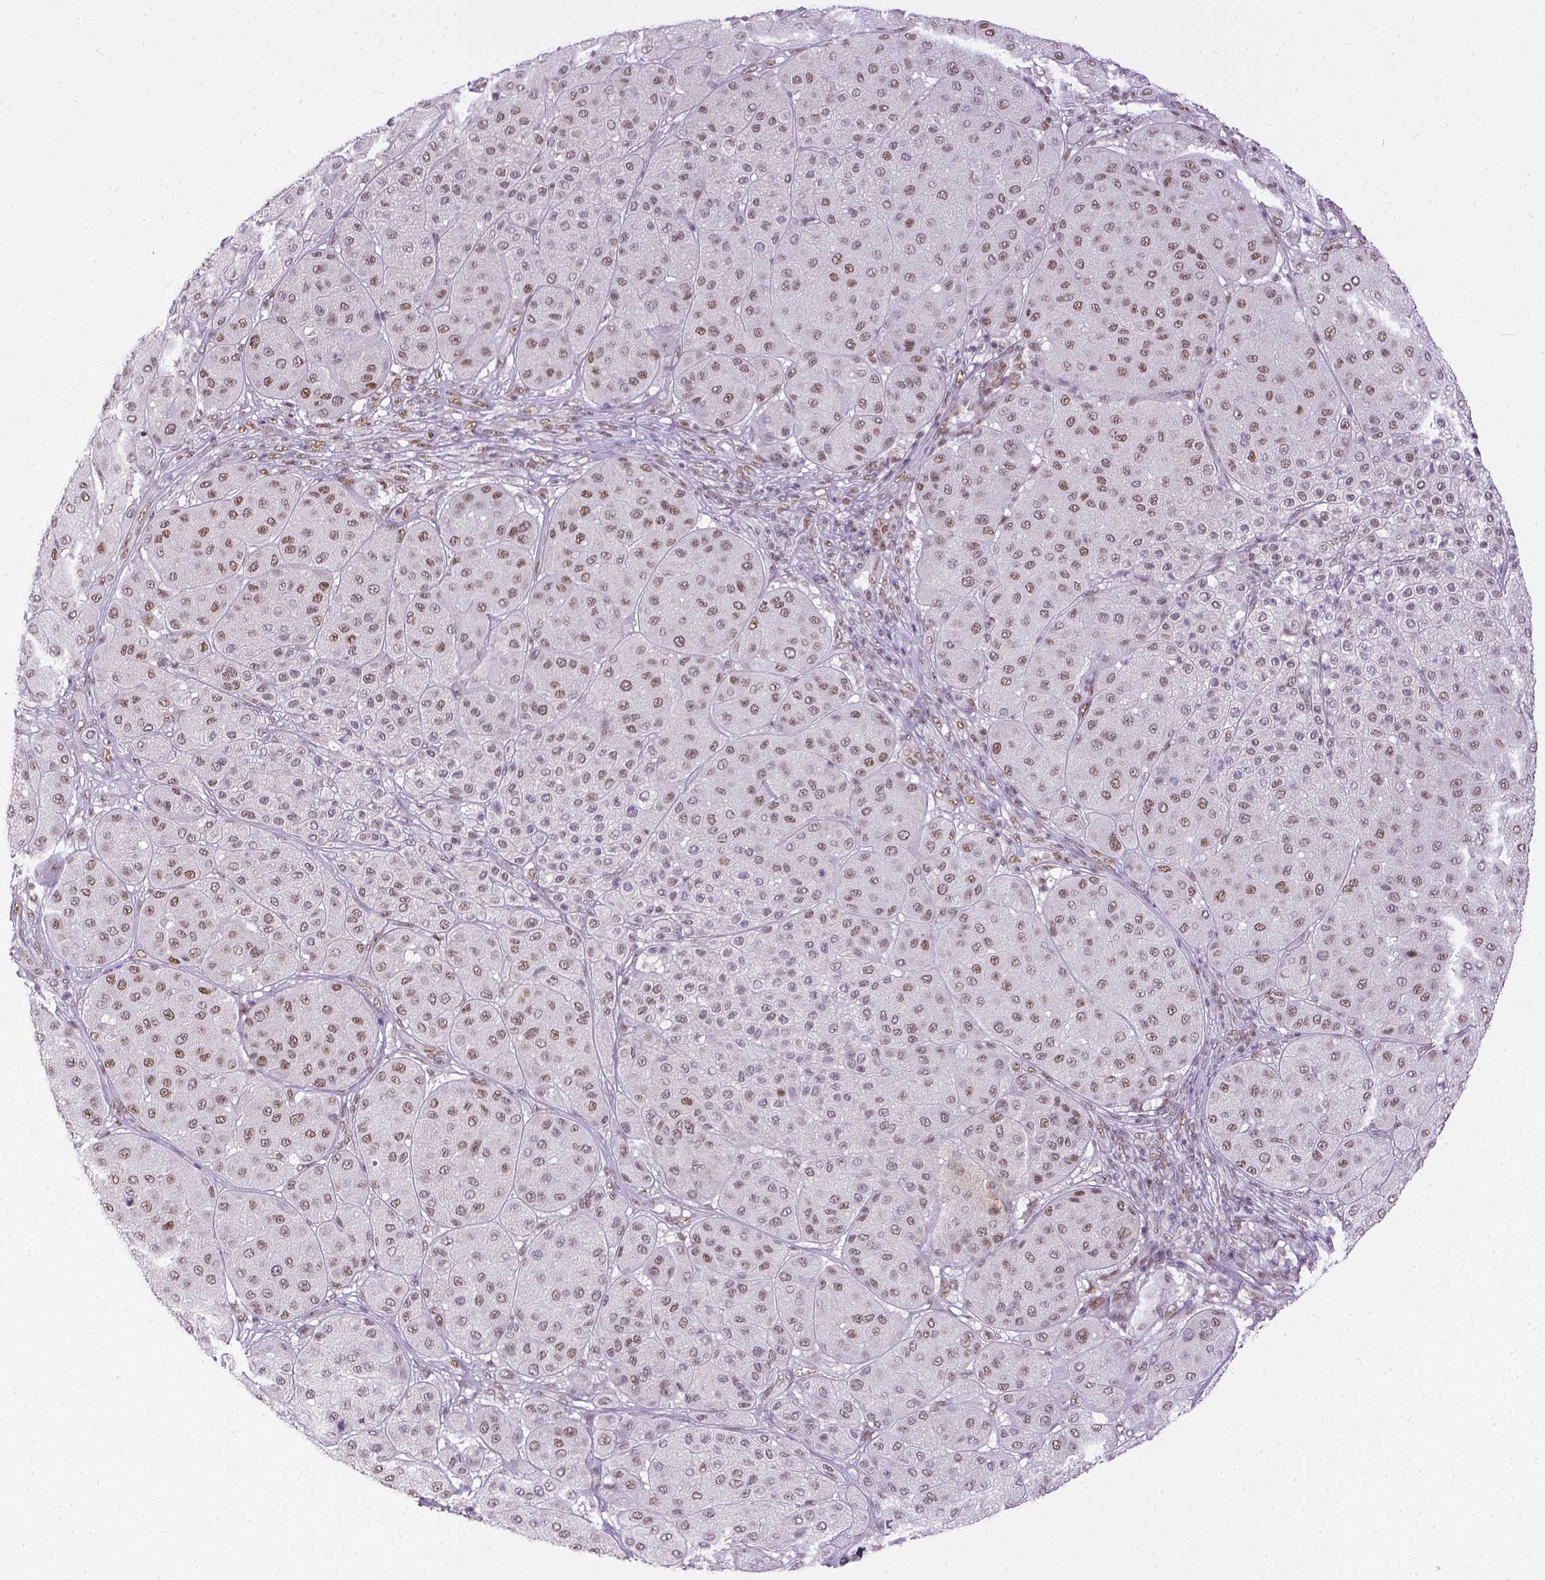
{"staining": {"intensity": "weak", "quantity": "25%-75%", "location": "nuclear"}, "tissue": "melanoma", "cell_type": "Tumor cells", "image_type": "cancer", "snomed": [{"axis": "morphology", "description": "Malignant melanoma, Metastatic site"}, {"axis": "topography", "description": "Smooth muscle"}], "caption": "Weak nuclear protein staining is identified in about 25%-75% of tumor cells in melanoma.", "gene": "ERCC1", "patient": {"sex": "male", "age": 41}}